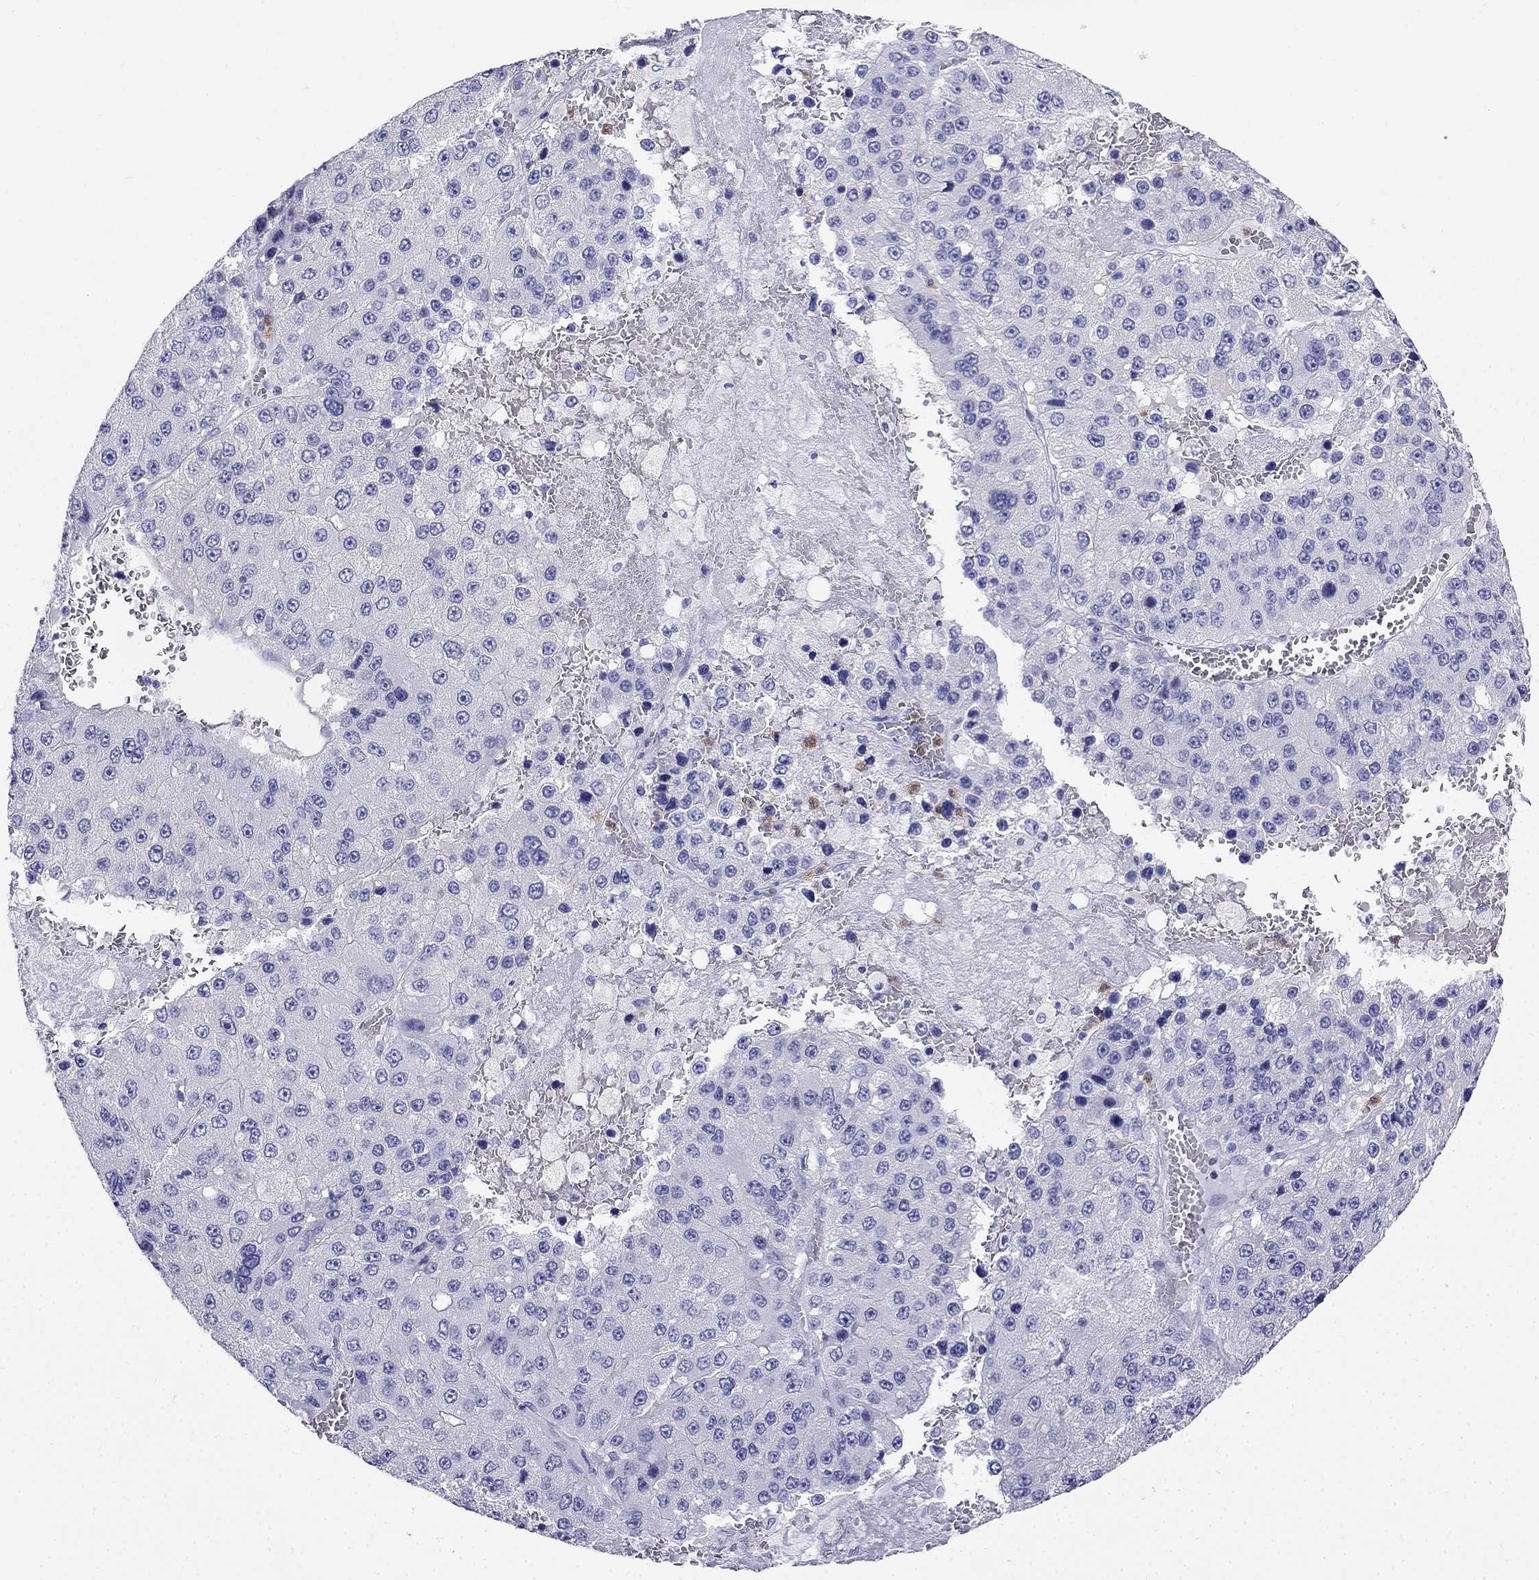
{"staining": {"intensity": "negative", "quantity": "none", "location": "none"}, "tissue": "liver cancer", "cell_type": "Tumor cells", "image_type": "cancer", "snomed": [{"axis": "morphology", "description": "Carcinoma, Hepatocellular, NOS"}, {"axis": "topography", "description": "Liver"}], "caption": "Tumor cells are negative for brown protein staining in liver cancer.", "gene": "PPP1R36", "patient": {"sex": "female", "age": 73}}